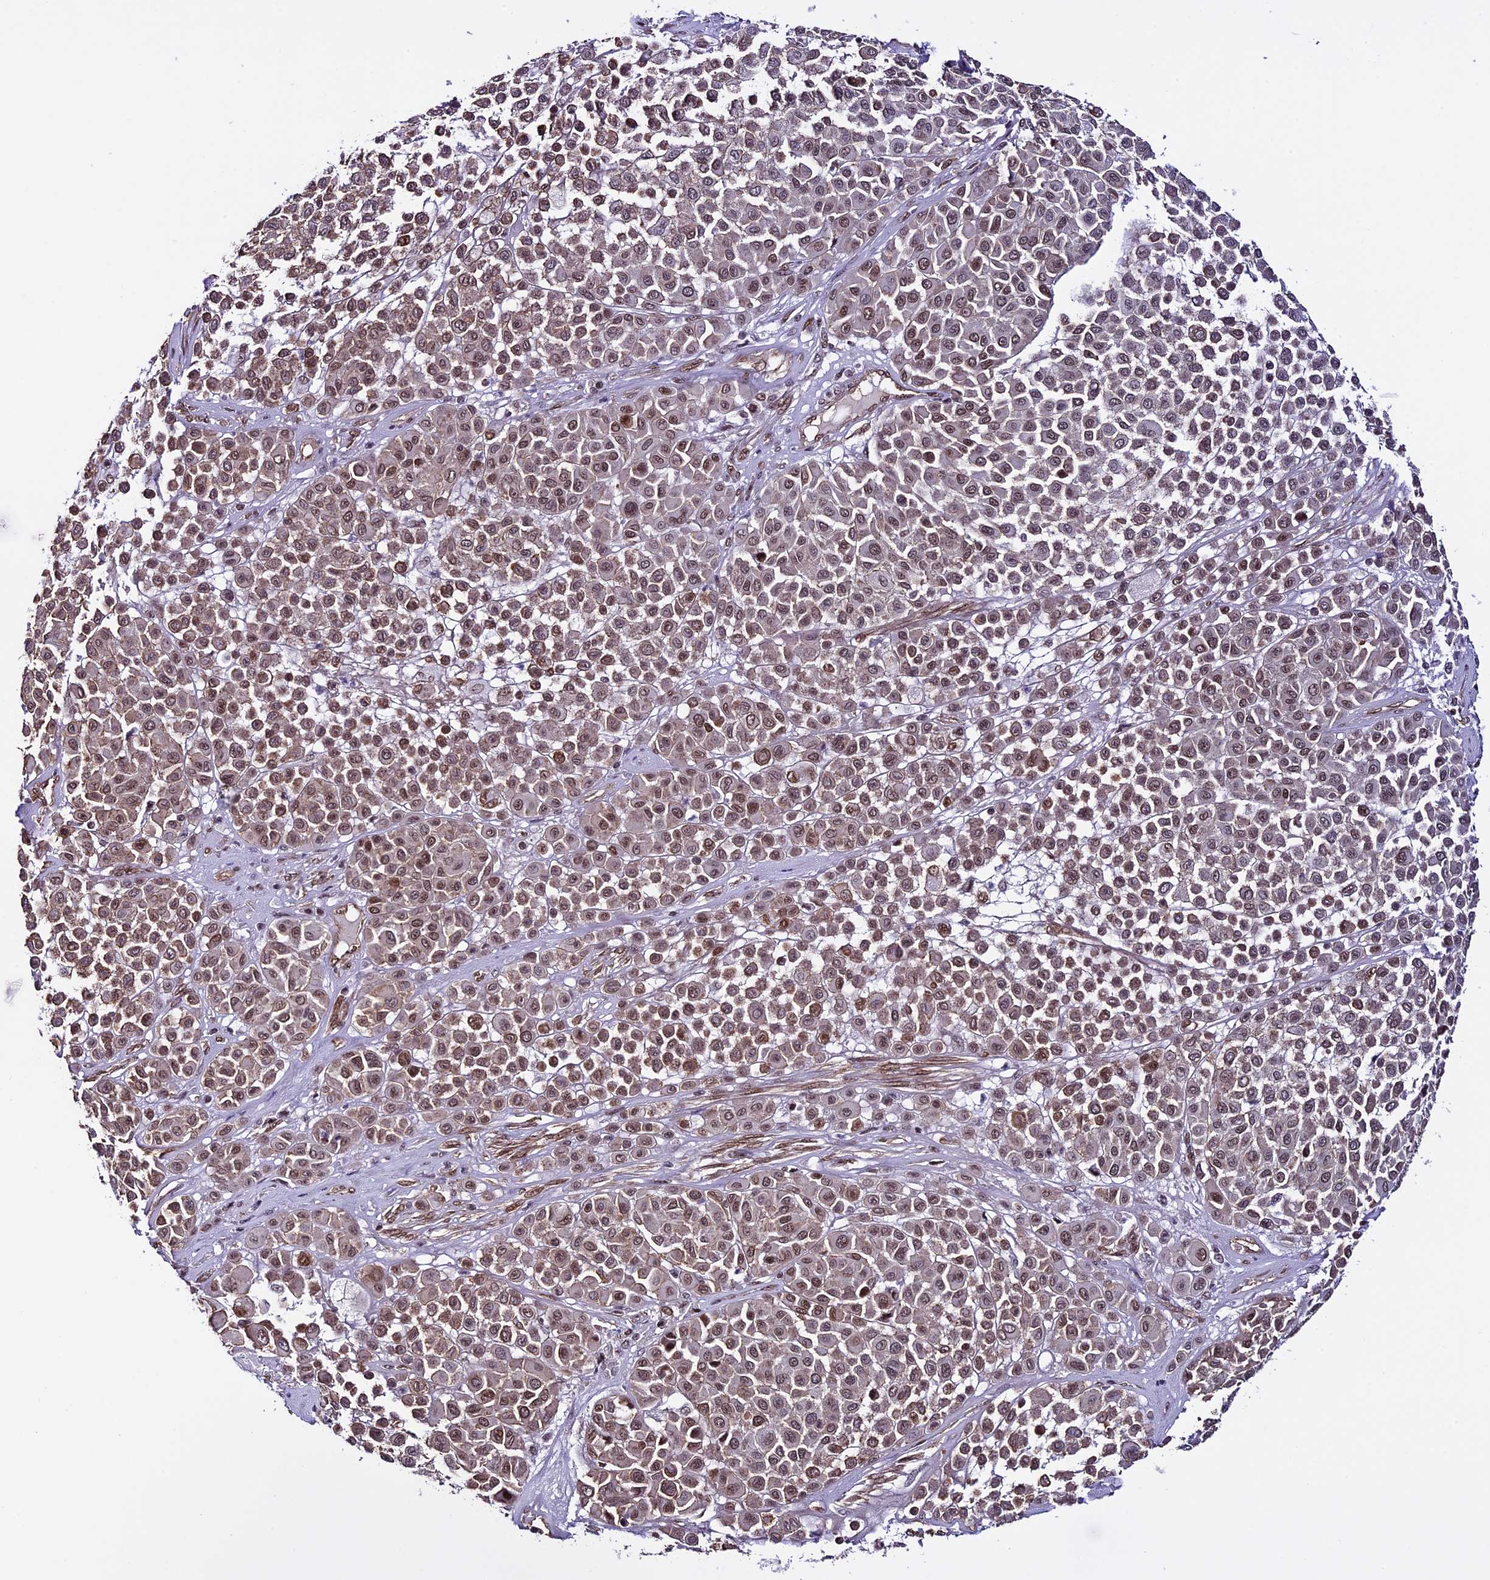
{"staining": {"intensity": "moderate", "quantity": ">75%", "location": "nuclear"}, "tissue": "melanoma", "cell_type": "Tumor cells", "image_type": "cancer", "snomed": [{"axis": "morphology", "description": "Malignant melanoma, Metastatic site"}, {"axis": "topography", "description": "Soft tissue"}], "caption": "Protein staining of malignant melanoma (metastatic site) tissue demonstrates moderate nuclear staining in approximately >75% of tumor cells.", "gene": "MPHOSPH8", "patient": {"sex": "male", "age": 41}}